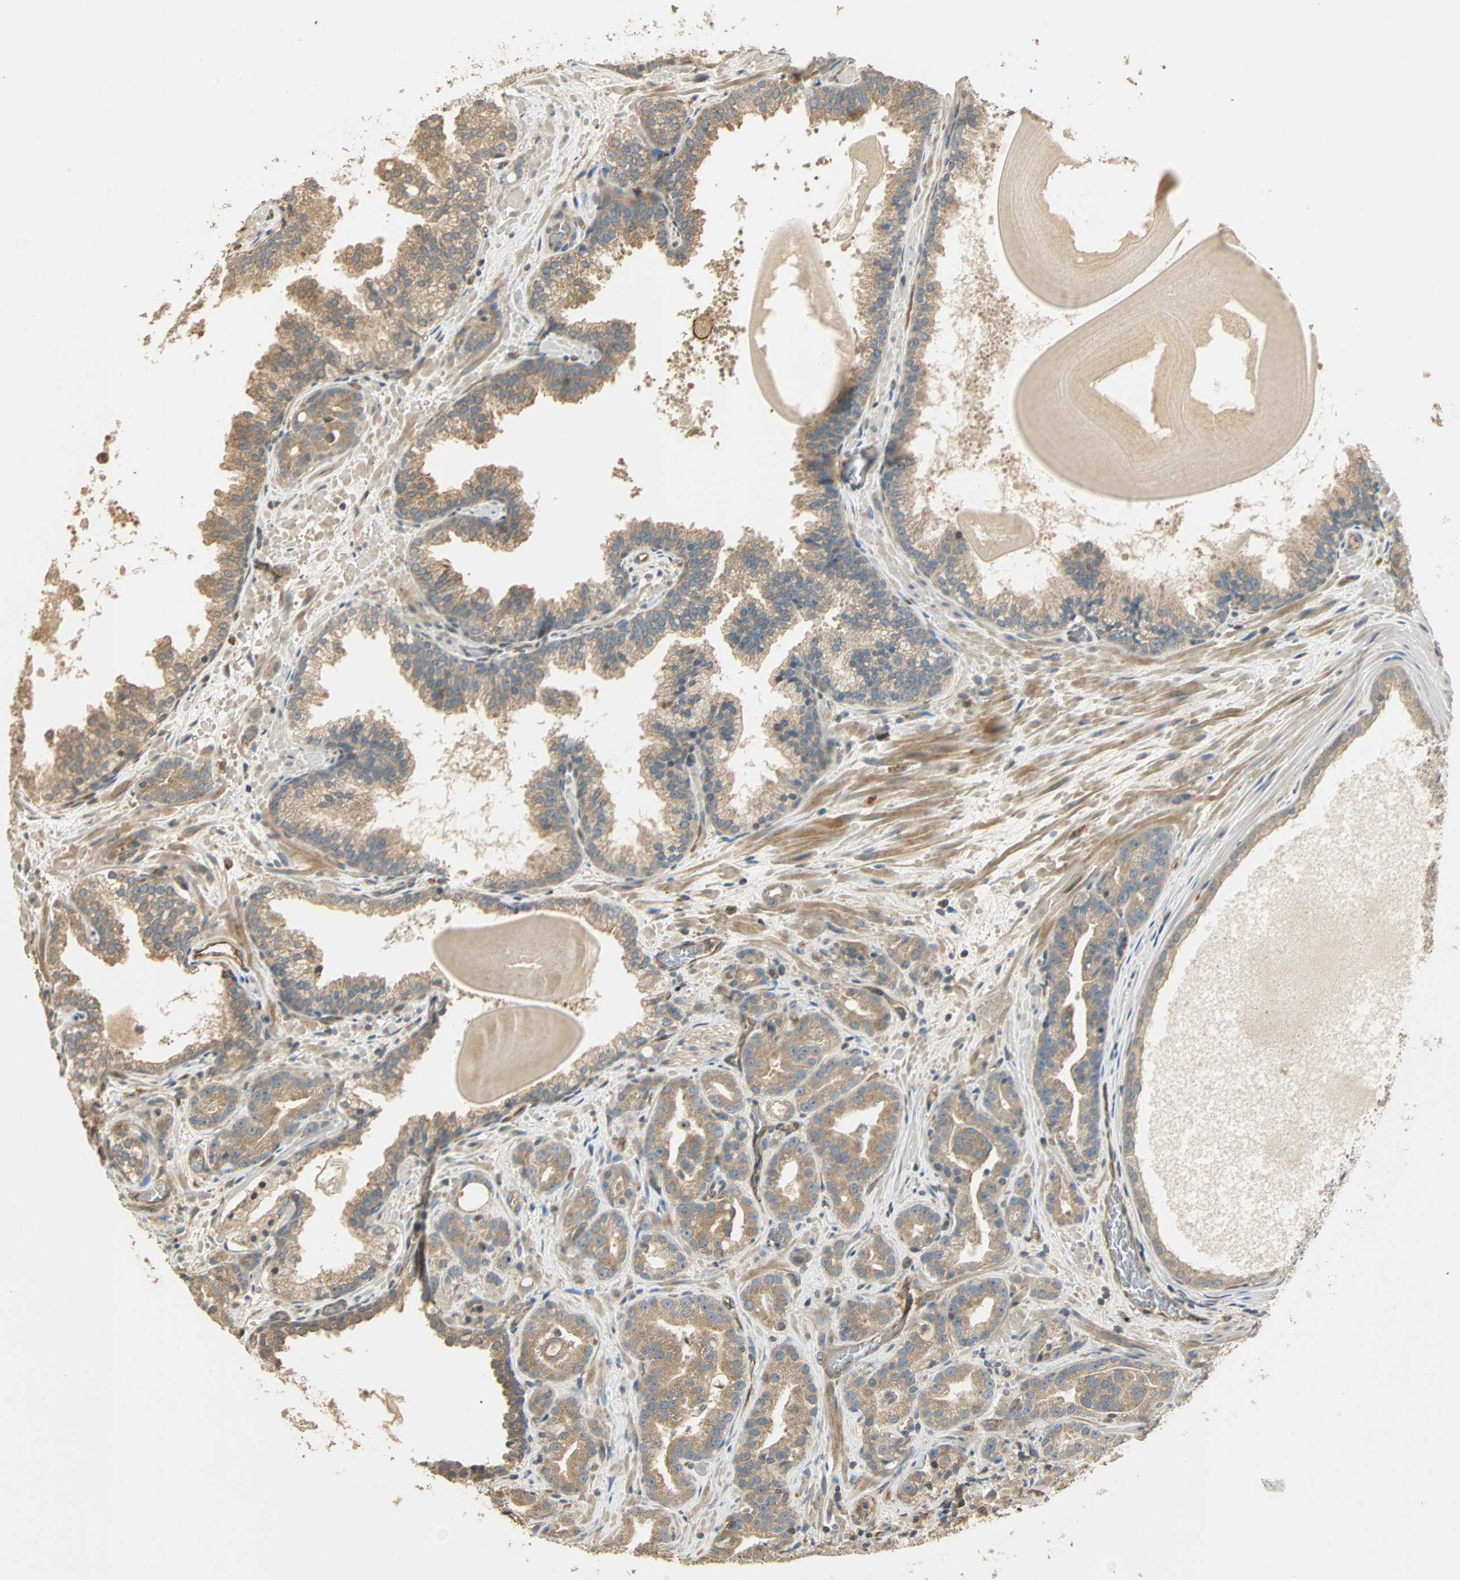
{"staining": {"intensity": "moderate", "quantity": ">75%", "location": "cytoplasmic/membranous"}, "tissue": "prostate cancer", "cell_type": "Tumor cells", "image_type": "cancer", "snomed": [{"axis": "morphology", "description": "Adenocarcinoma, Low grade"}, {"axis": "topography", "description": "Prostate"}], "caption": "High-power microscopy captured an immunohistochemistry photomicrograph of prostate cancer (low-grade adenocarcinoma), revealing moderate cytoplasmic/membranous expression in about >75% of tumor cells.", "gene": "GALK1", "patient": {"sex": "male", "age": 63}}